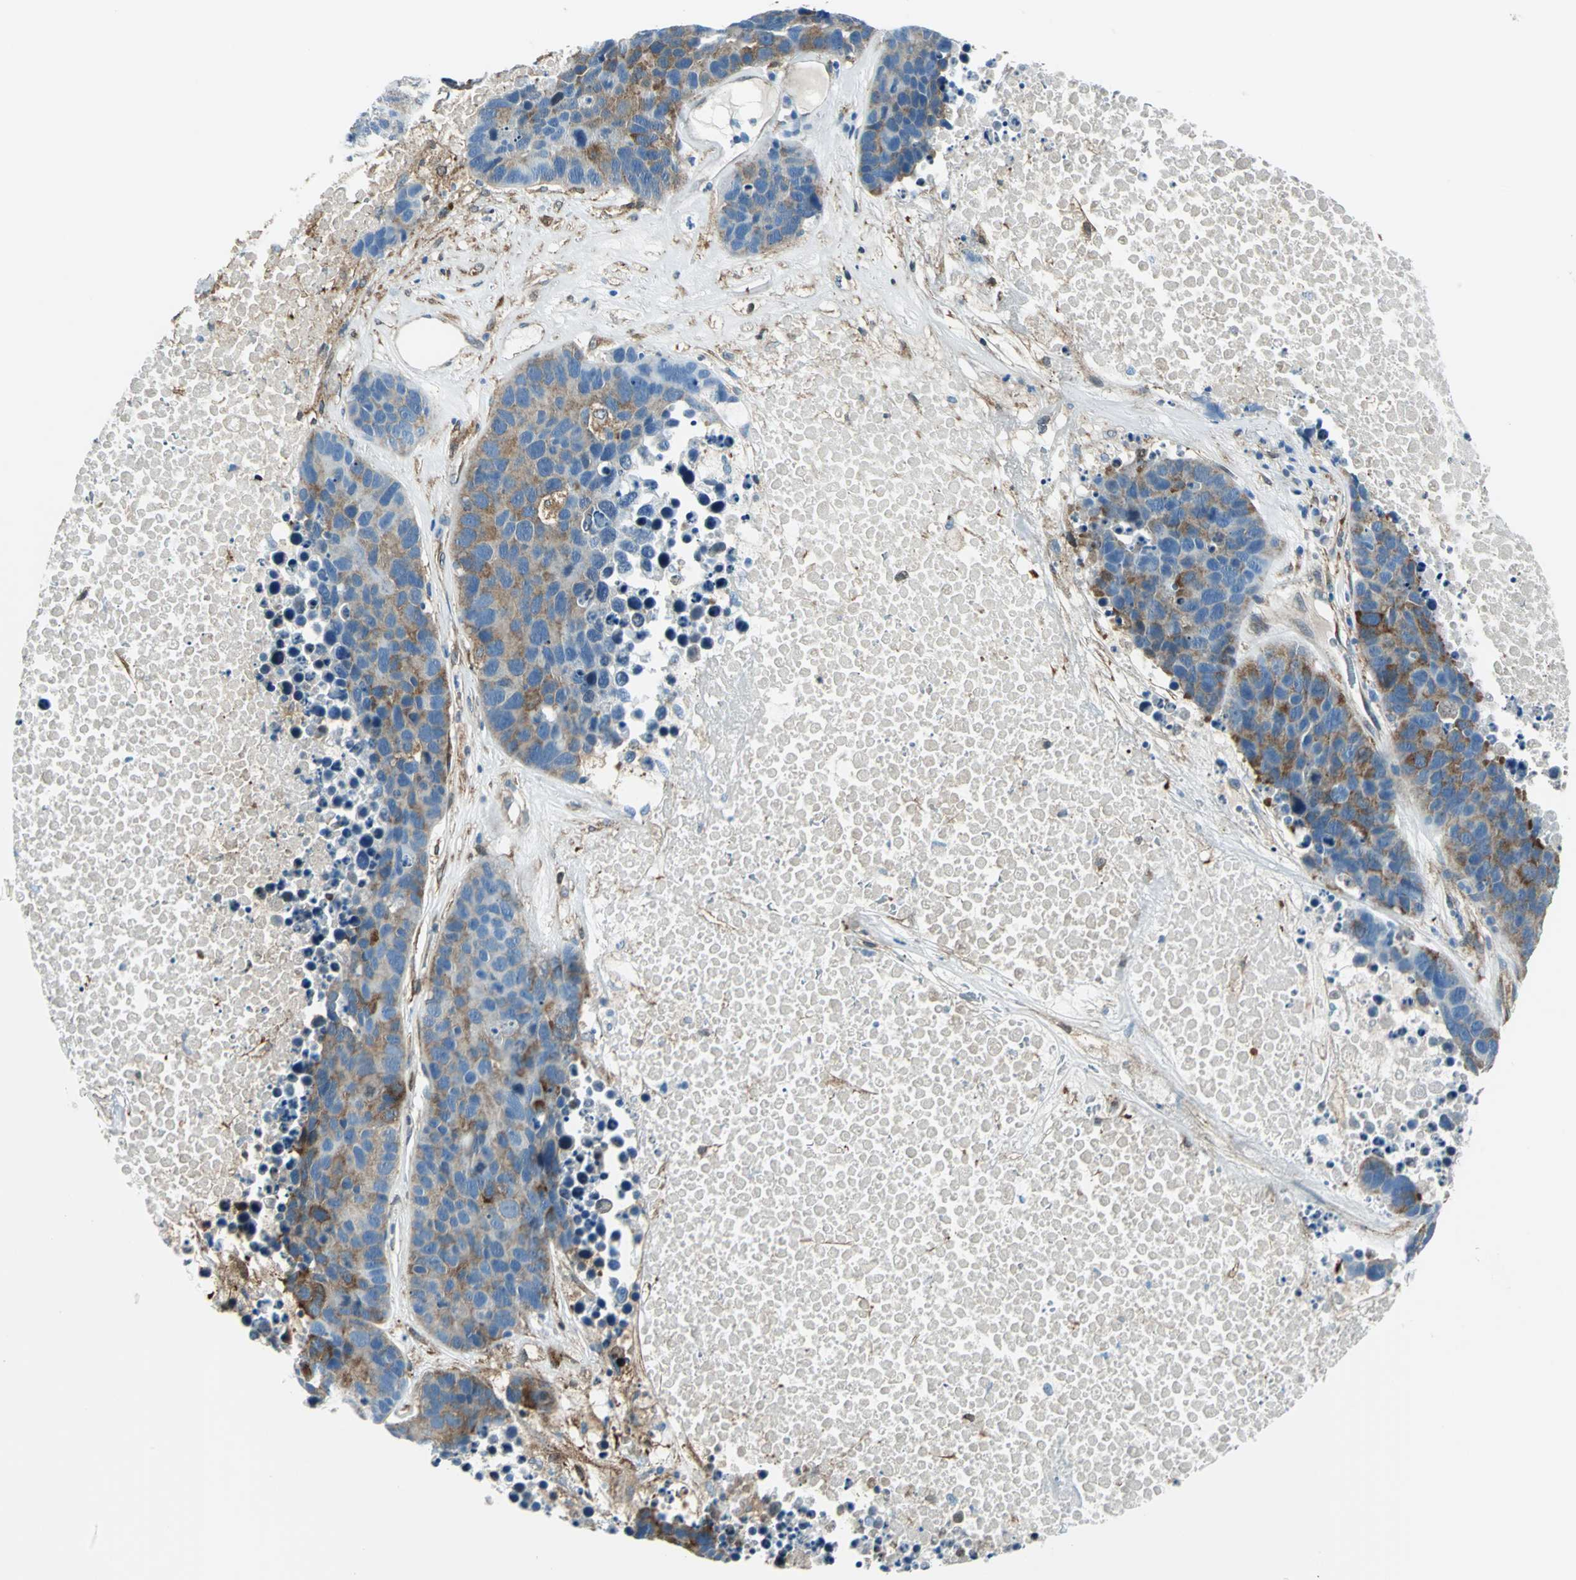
{"staining": {"intensity": "weak", "quantity": "25%-75%", "location": "cytoplasmic/membranous"}, "tissue": "carcinoid", "cell_type": "Tumor cells", "image_type": "cancer", "snomed": [{"axis": "morphology", "description": "Carcinoid, malignant, NOS"}, {"axis": "topography", "description": "Lung"}], "caption": "The histopathology image reveals immunohistochemical staining of carcinoid (malignant). There is weak cytoplasmic/membranous positivity is present in about 25%-75% of tumor cells. The staining is performed using DAB brown chromogen to label protein expression. The nuclei are counter-stained blue using hematoxylin.", "gene": "HSPB1", "patient": {"sex": "male", "age": 60}}